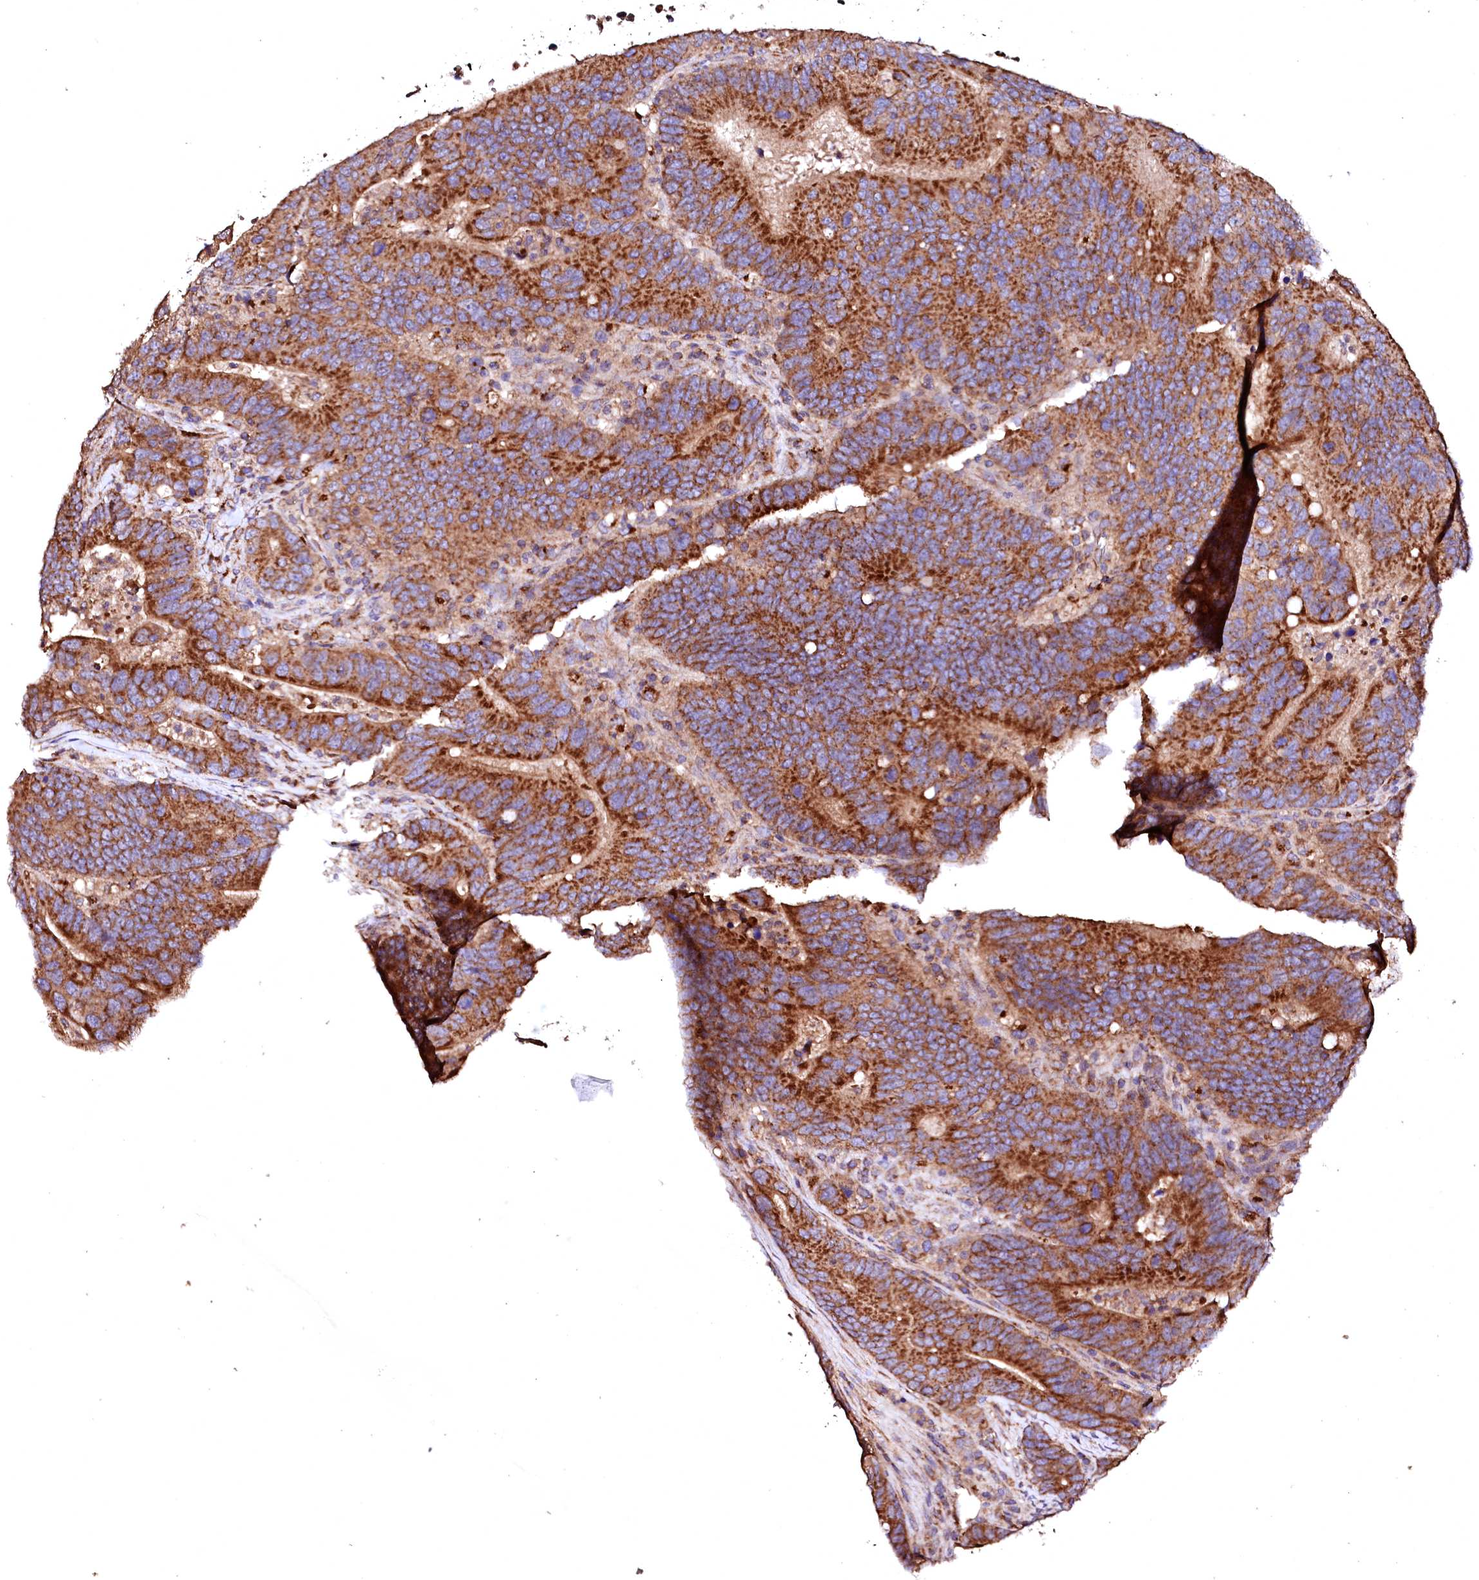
{"staining": {"intensity": "strong", "quantity": ">75%", "location": "cytoplasmic/membranous"}, "tissue": "colorectal cancer", "cell_type": "Tumor cells", "image_type": "cancer", "snomed": [{"axis": "morphology", "description": "Adenocarcinoma, NOS"}, {"axis": "topography", "description": "Colon"}], "caption": "Strong cytoplasmic/membranous expression for a protein is appreciated in approximately >75% of tumor cells of adenocarcinoma (colorectal) using IHC.", "gene": "ST3GAL1", "patient": {"sex": "female", "age": 66}}